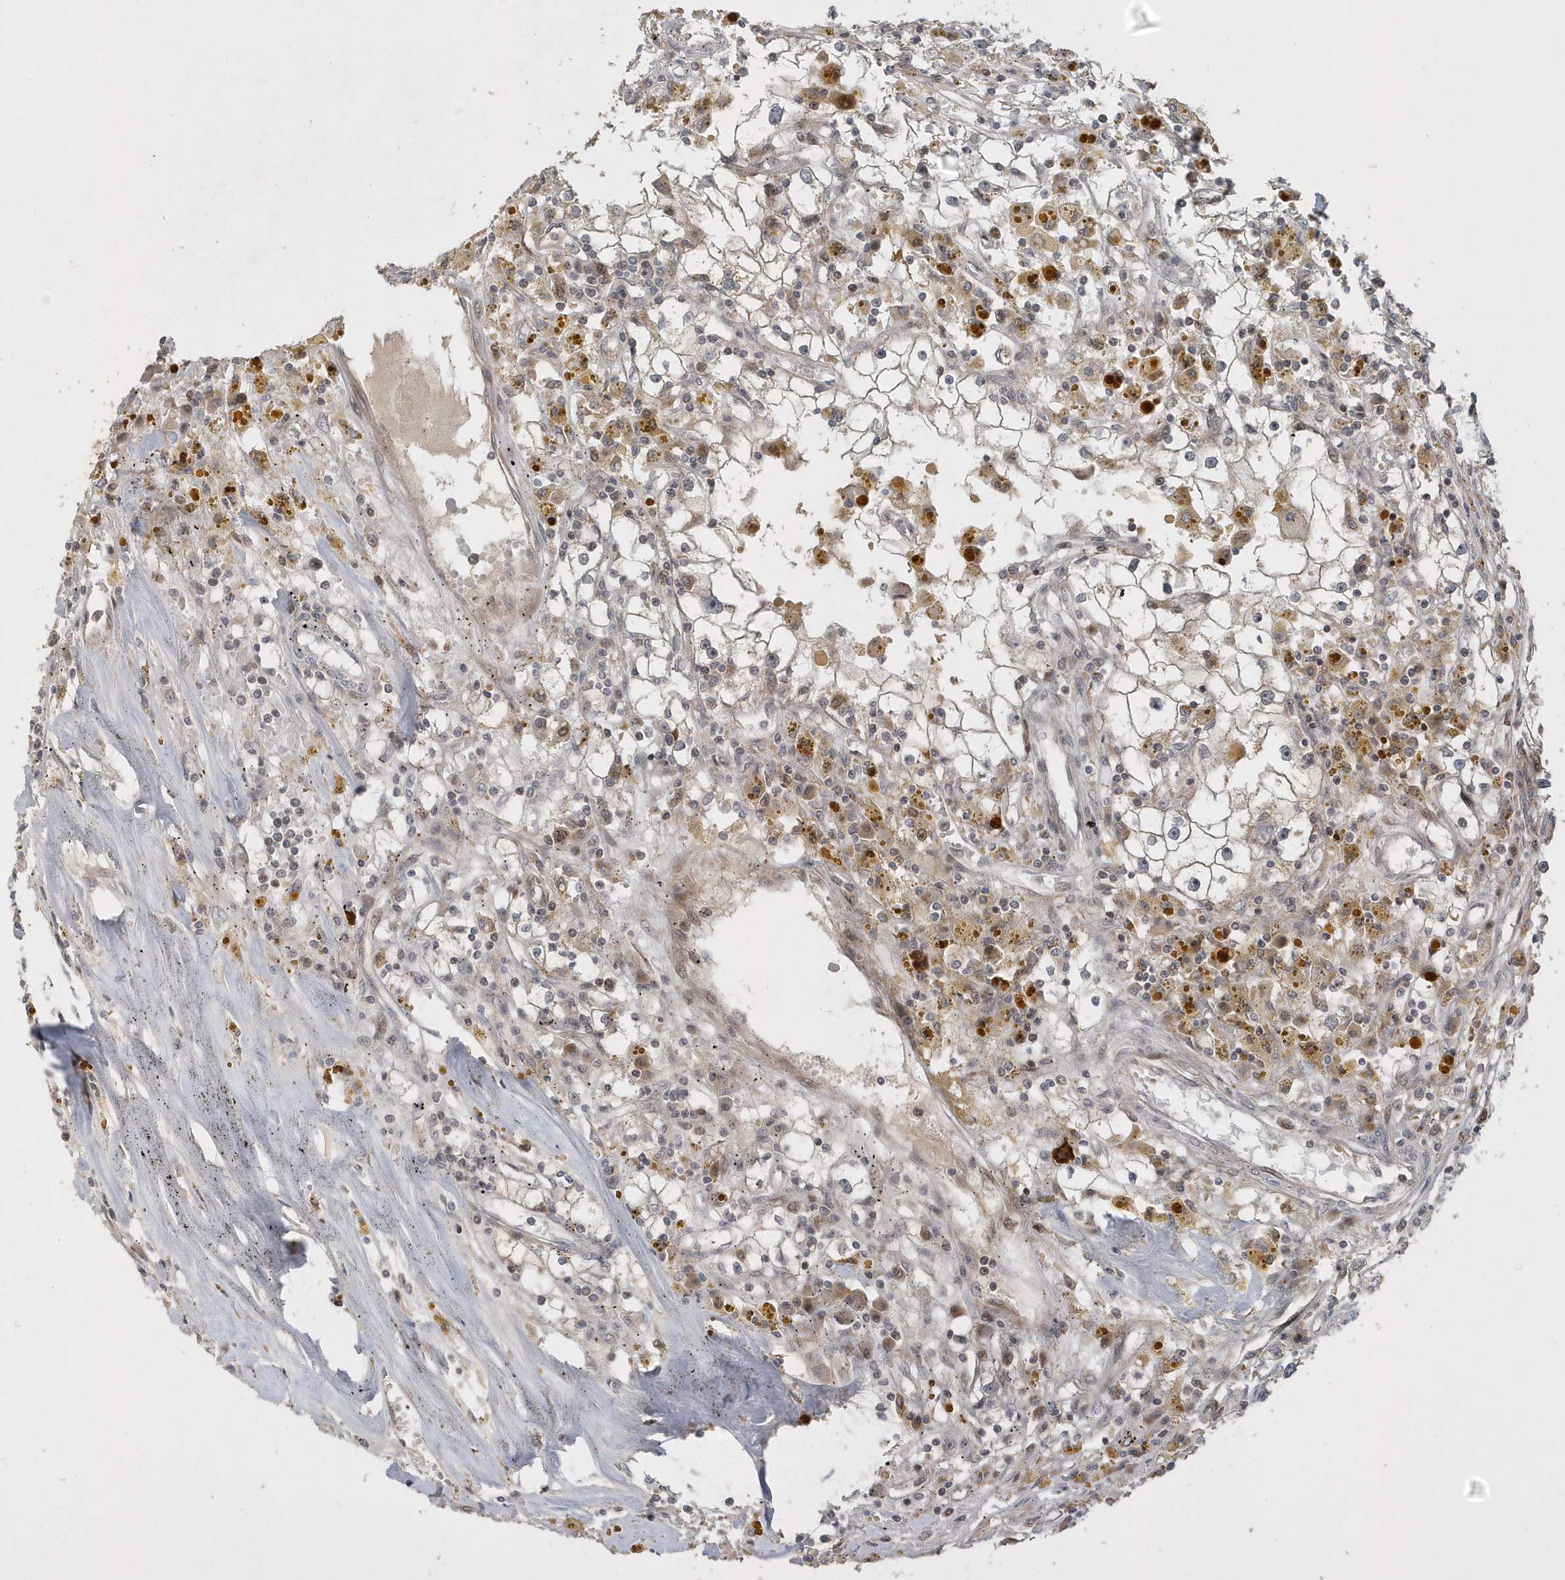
{"staining": {"intensity": "negative", "quantity": "none", "location": "none"}, "tissue": "renal cancer", "cell_type": "Tumor cells", "image_type": "cancer", "snomed": [{"axis": "morphology", "description": "Adenocarcinoma, NOS"}, {"axis": "topography", "description": "Kidney"}], "caption": "This is a photomicrograph of IHC staining of adenocarcinoma (renal), which shows no expression in tumor cells. (DAB immunohistochemistry (IHC), high magnification).", "gene": "TRAIP", "patient": {"sex": "male", "age": 56}}